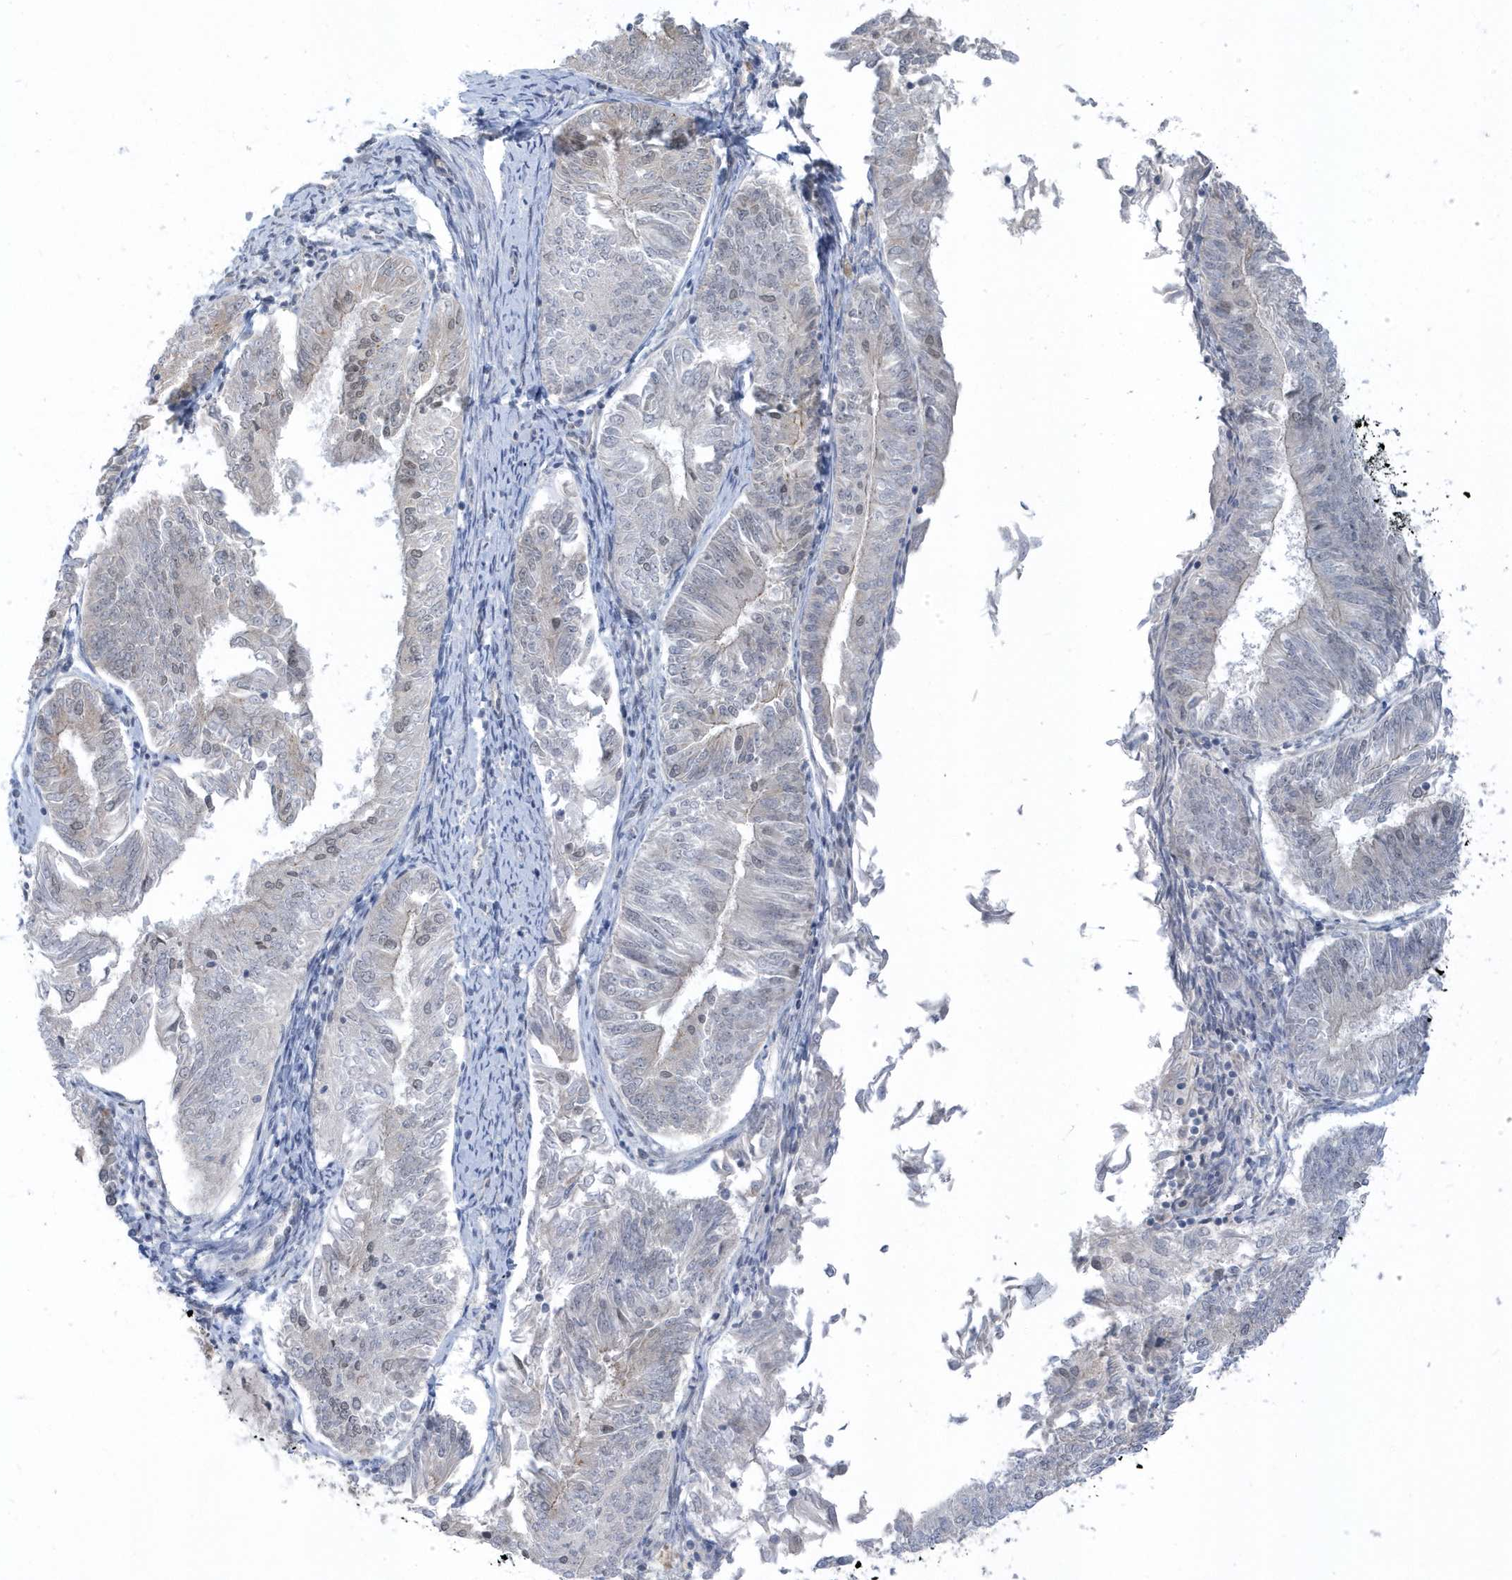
{"staining": {"intensity": "weak", "quantity": "<25%", "location": "nuclear"}, "tissue": "endometrial cancer", "cell_type": "Tumor cells", "image_type": "cancer", "snomed": [{"axis": "morphology", "description": "Adenocarcinoma, NOS"}, {"axis": "topography", "description": "Endometrium"}], "caption": "Endometrial cancer was stained to show a protein in brown. There is no significant staining in tumor cells.", "gene": "USP53", "patient": {"sex": "female", "age": 58}}